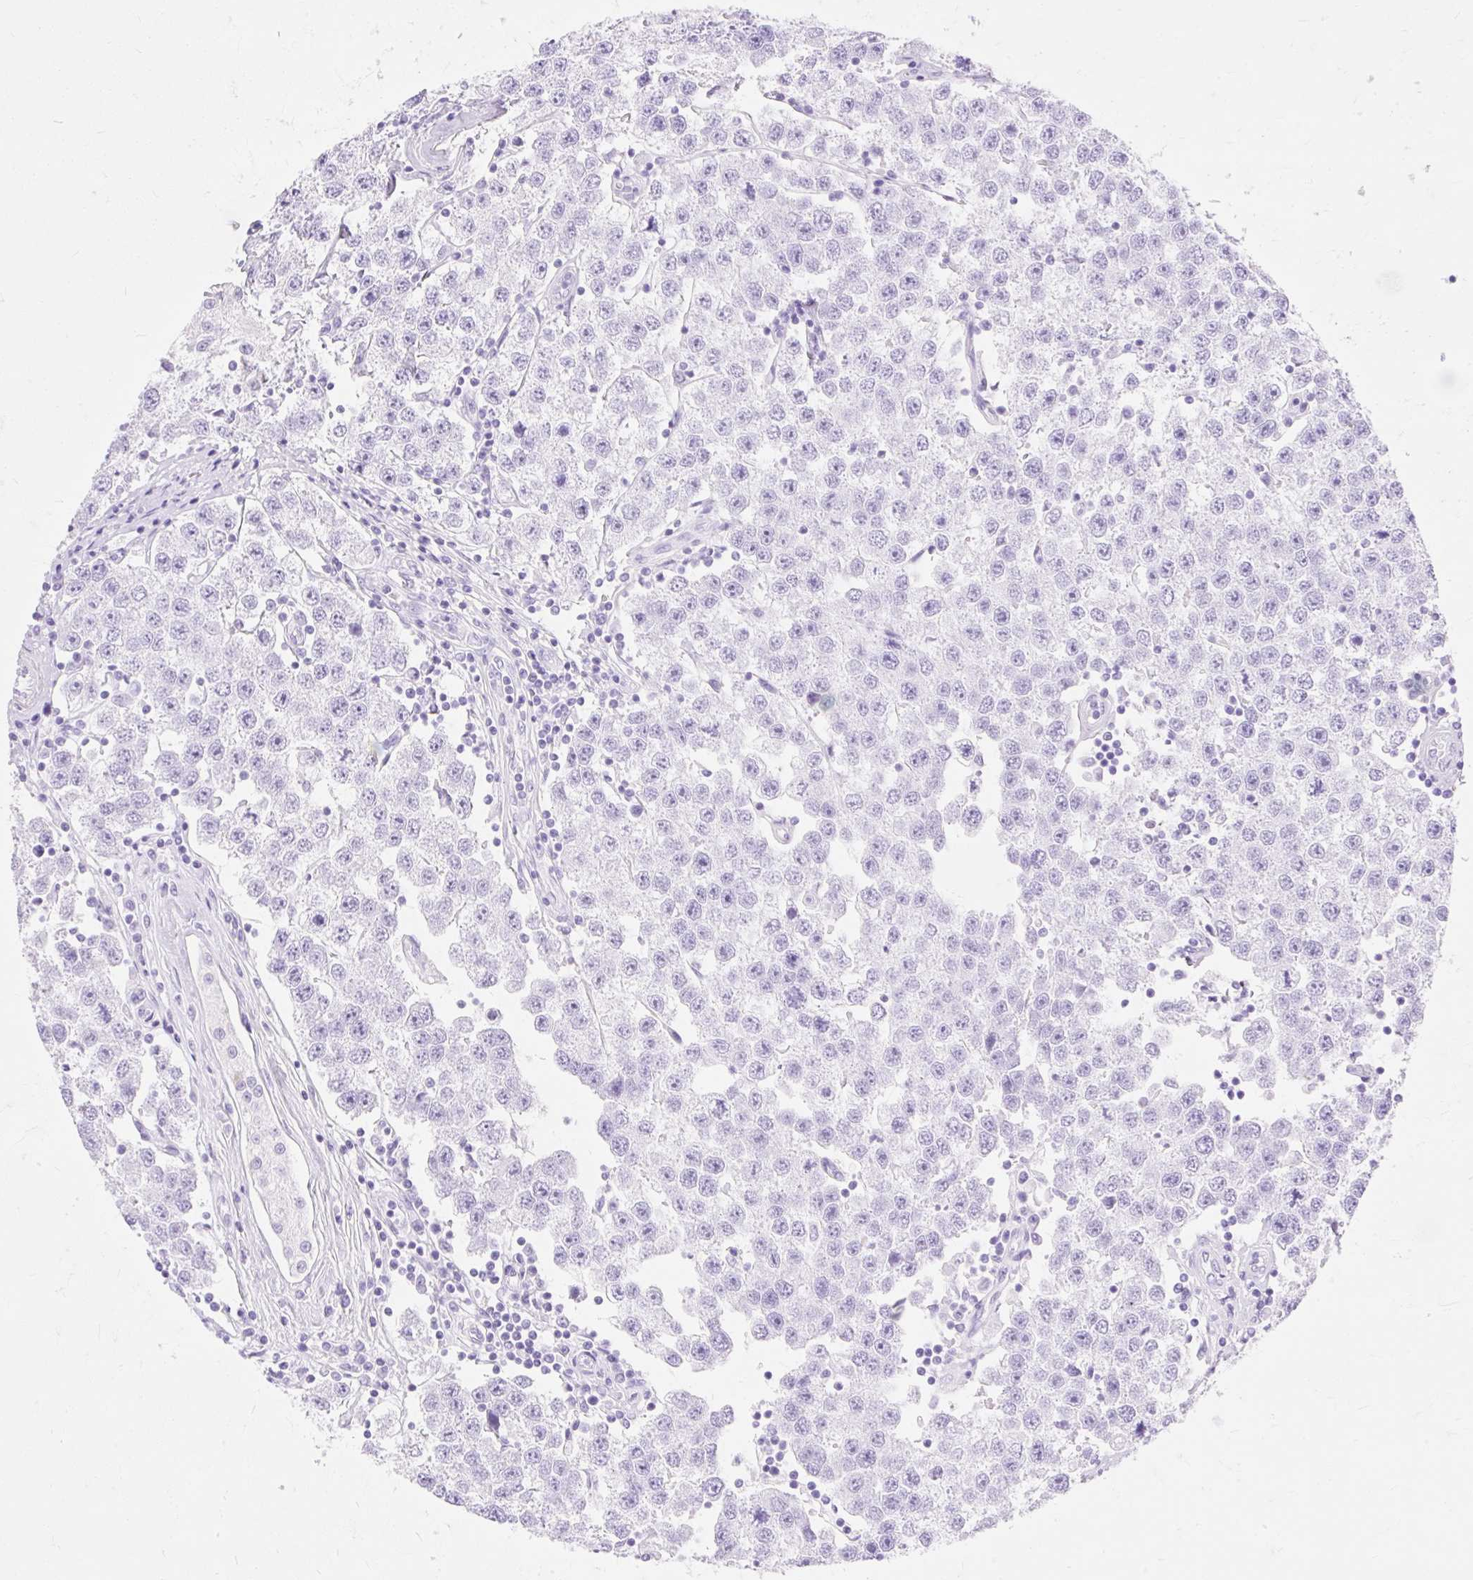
{"staining": {"intensity": "negative", "quantity": "none", "location": "none"}, "tissue": "testis cancer", "cell_type": "Tumor cells", "image_type": "cancer", "snomed": [{"axis": "morphology", "description": "Seminoma, NOS"}, {"axis": "topography", "description": "Testis"}], "caption": "Tumor cells are negative for brown protein staining in testis cancer. Nuclei are stained in blue.", "gene": "MBP", "patient": {"sex": "male", "age": 34}}